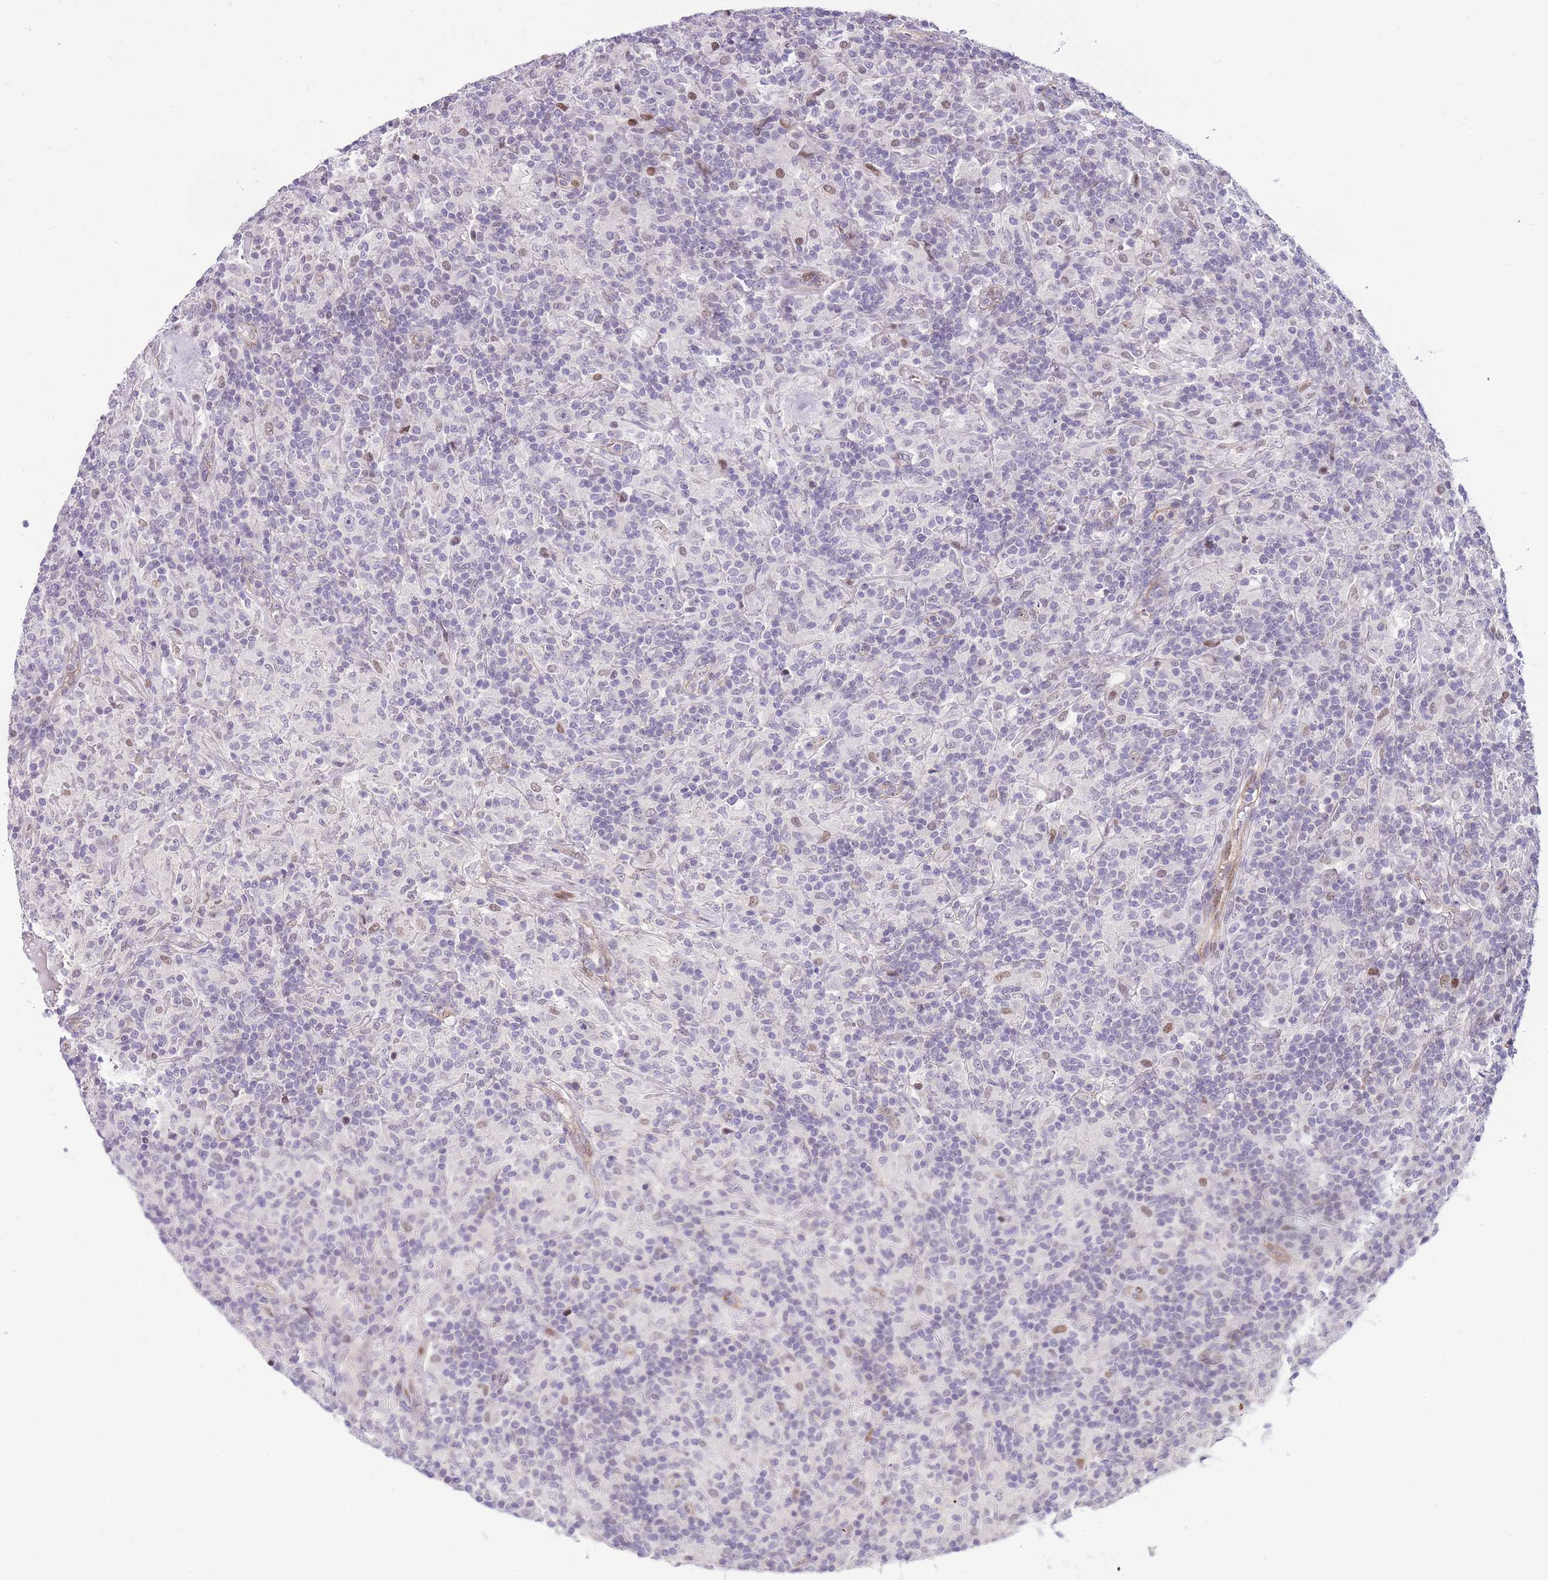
{"staining": {"intensity": "negative", "quantity": "none", "location": "none"}, "tissue": "lymphoma", "cell_type": "Tumor cells", "image_type": "cancer", "snomed": [{"axis": "morphology", "description": "Hodgkin's disease, NOS"}, {"axis": "topography", "description": "Lymph node"}], "caption": "An immunohistochemistry (IHC) micrograph of lymphoma is shown. There is no staining in tumor cells of lymphoma.", "gene": "CLBA1", "patient": {"sex": "male", "age": 70}}